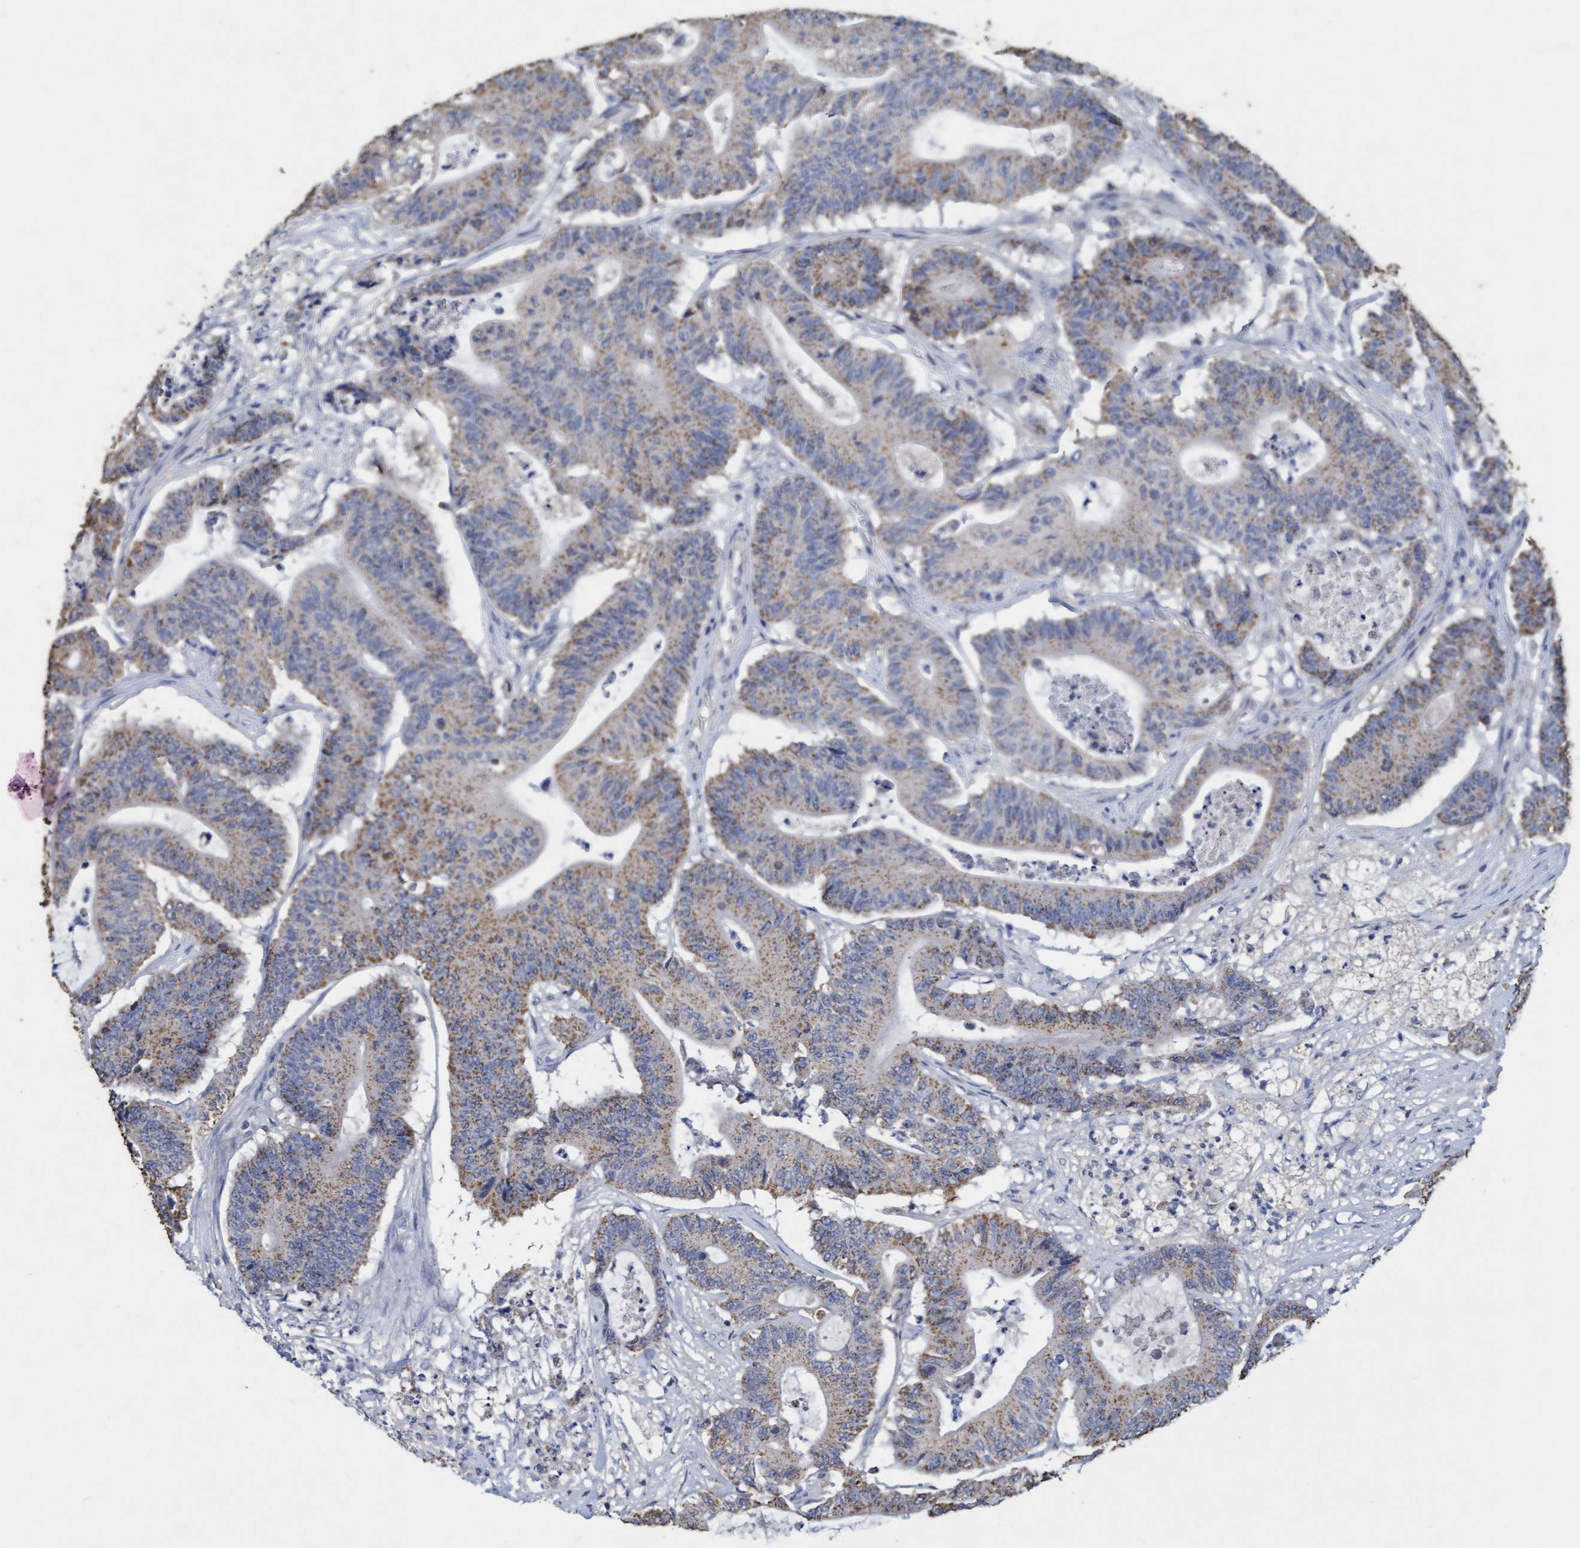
{"staining": {"intensity": "weak", "quantity": ">75%", "location": "cytoplasmic/membranous"}, "tissue": "colorectal cancer", "cell_type": "Tumor cells", "image_type": "cancer", "snomed": [{"axis": "morphology", "description": "Adenocarcinoma, NOS"}, {"axis": "topography", "description": "Colon"}], "caption": "Tumor cells show low levels of weak cytoplasmic/membranous expression in approximately >75% of cells in colorectal cancer.", "gene": "VSIG8", "patient": {"sex": "female", "age": 84}}